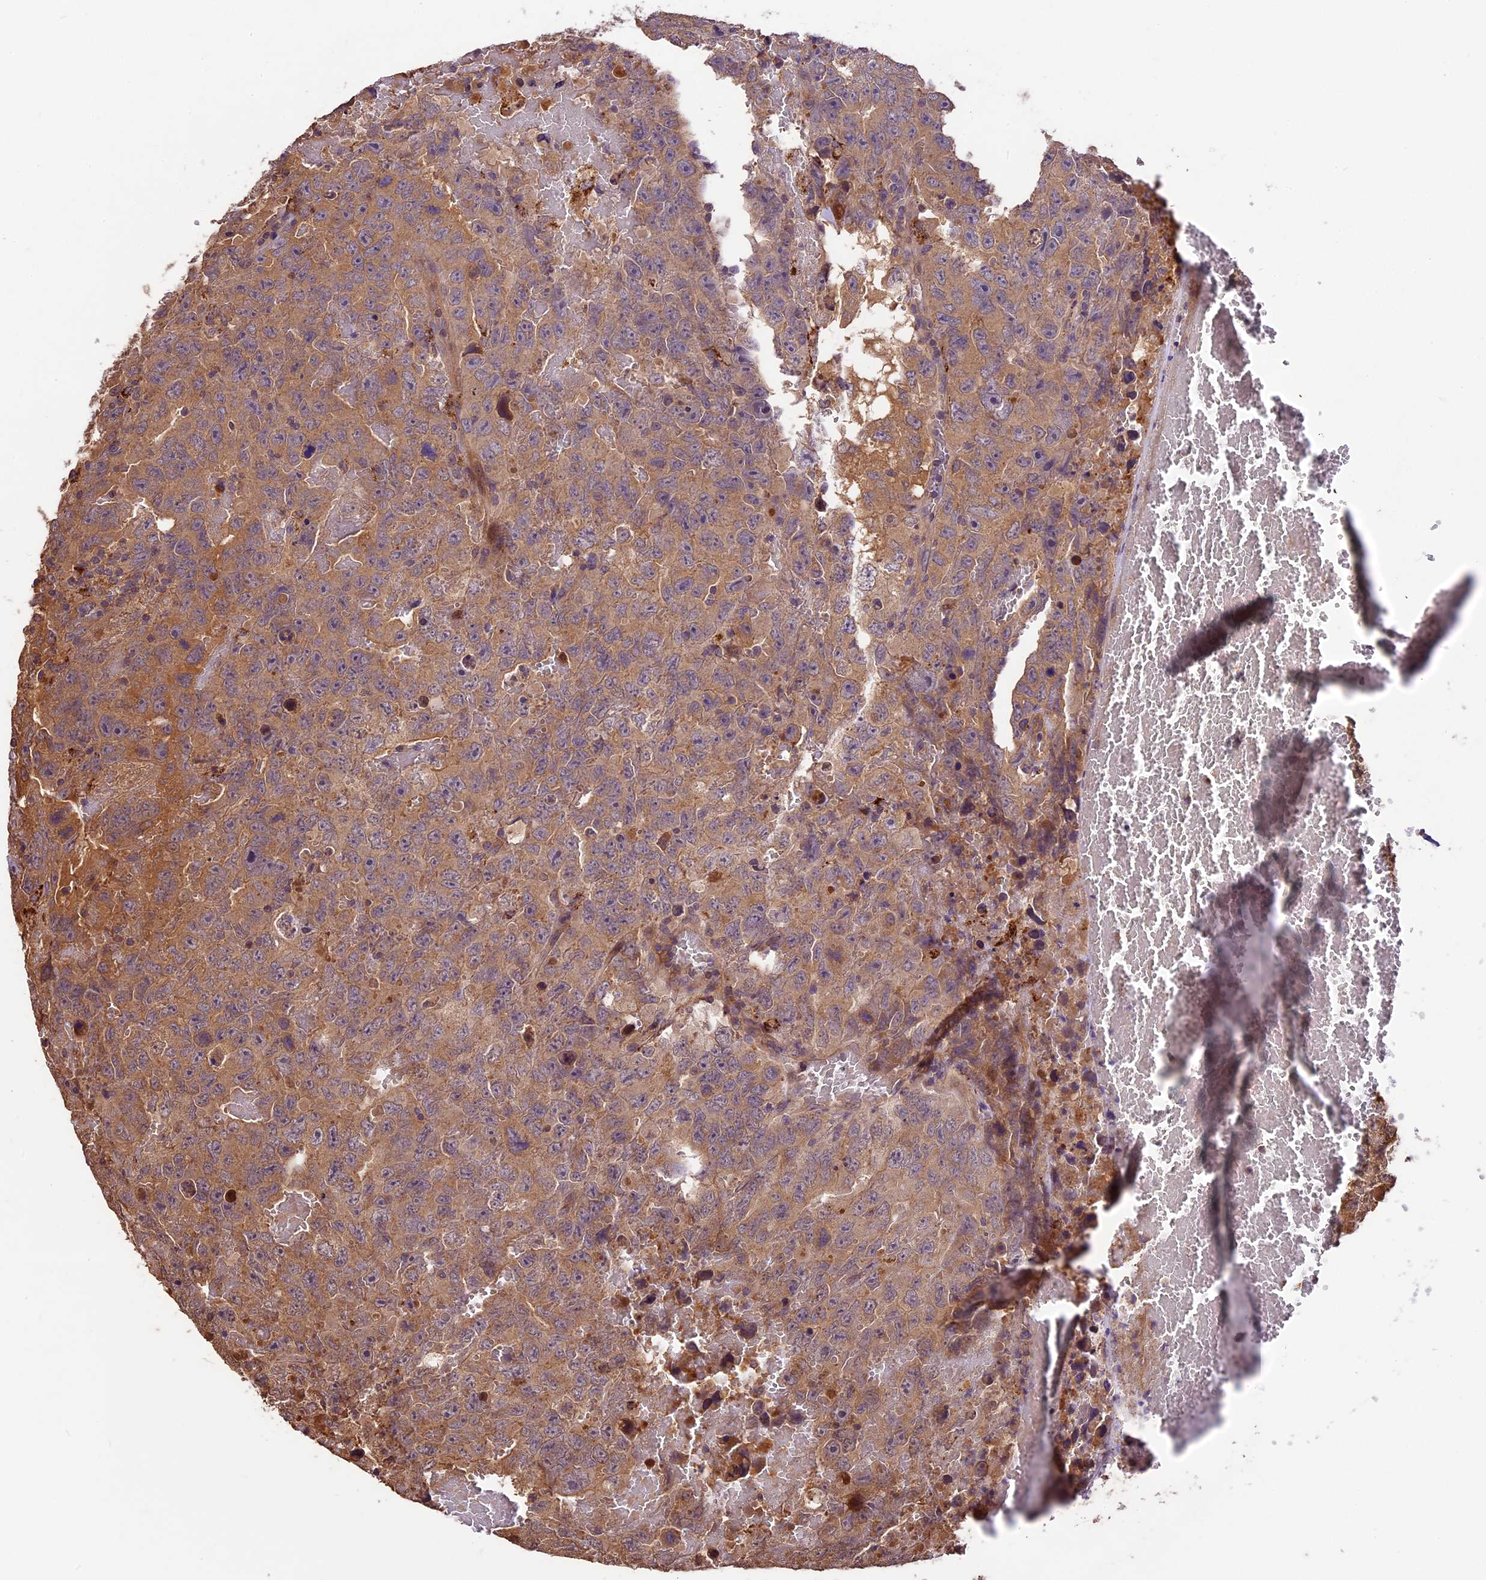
{"staining": {"intensity": "moderate", "quantity": "25%-75%", "location": "cytoplasmic/membranous"}, "tissue": "testis cancer", "cell_type": "Tumor cells", "image_type": "cancer", "snomed": [{"axis": "morphology", "description": "Carcinoma, Embryonal, NOS"}, {"axis": "topography", "description": "Testis"}], "caption": "Testis cancer stained for a protein (brown) exhibits moderate cytoplasmic/membranous positive positivity in about 25%-75% of tumor cells.", "gene": "CRLF1", "patient": {"sex": "male", "age": 45}}